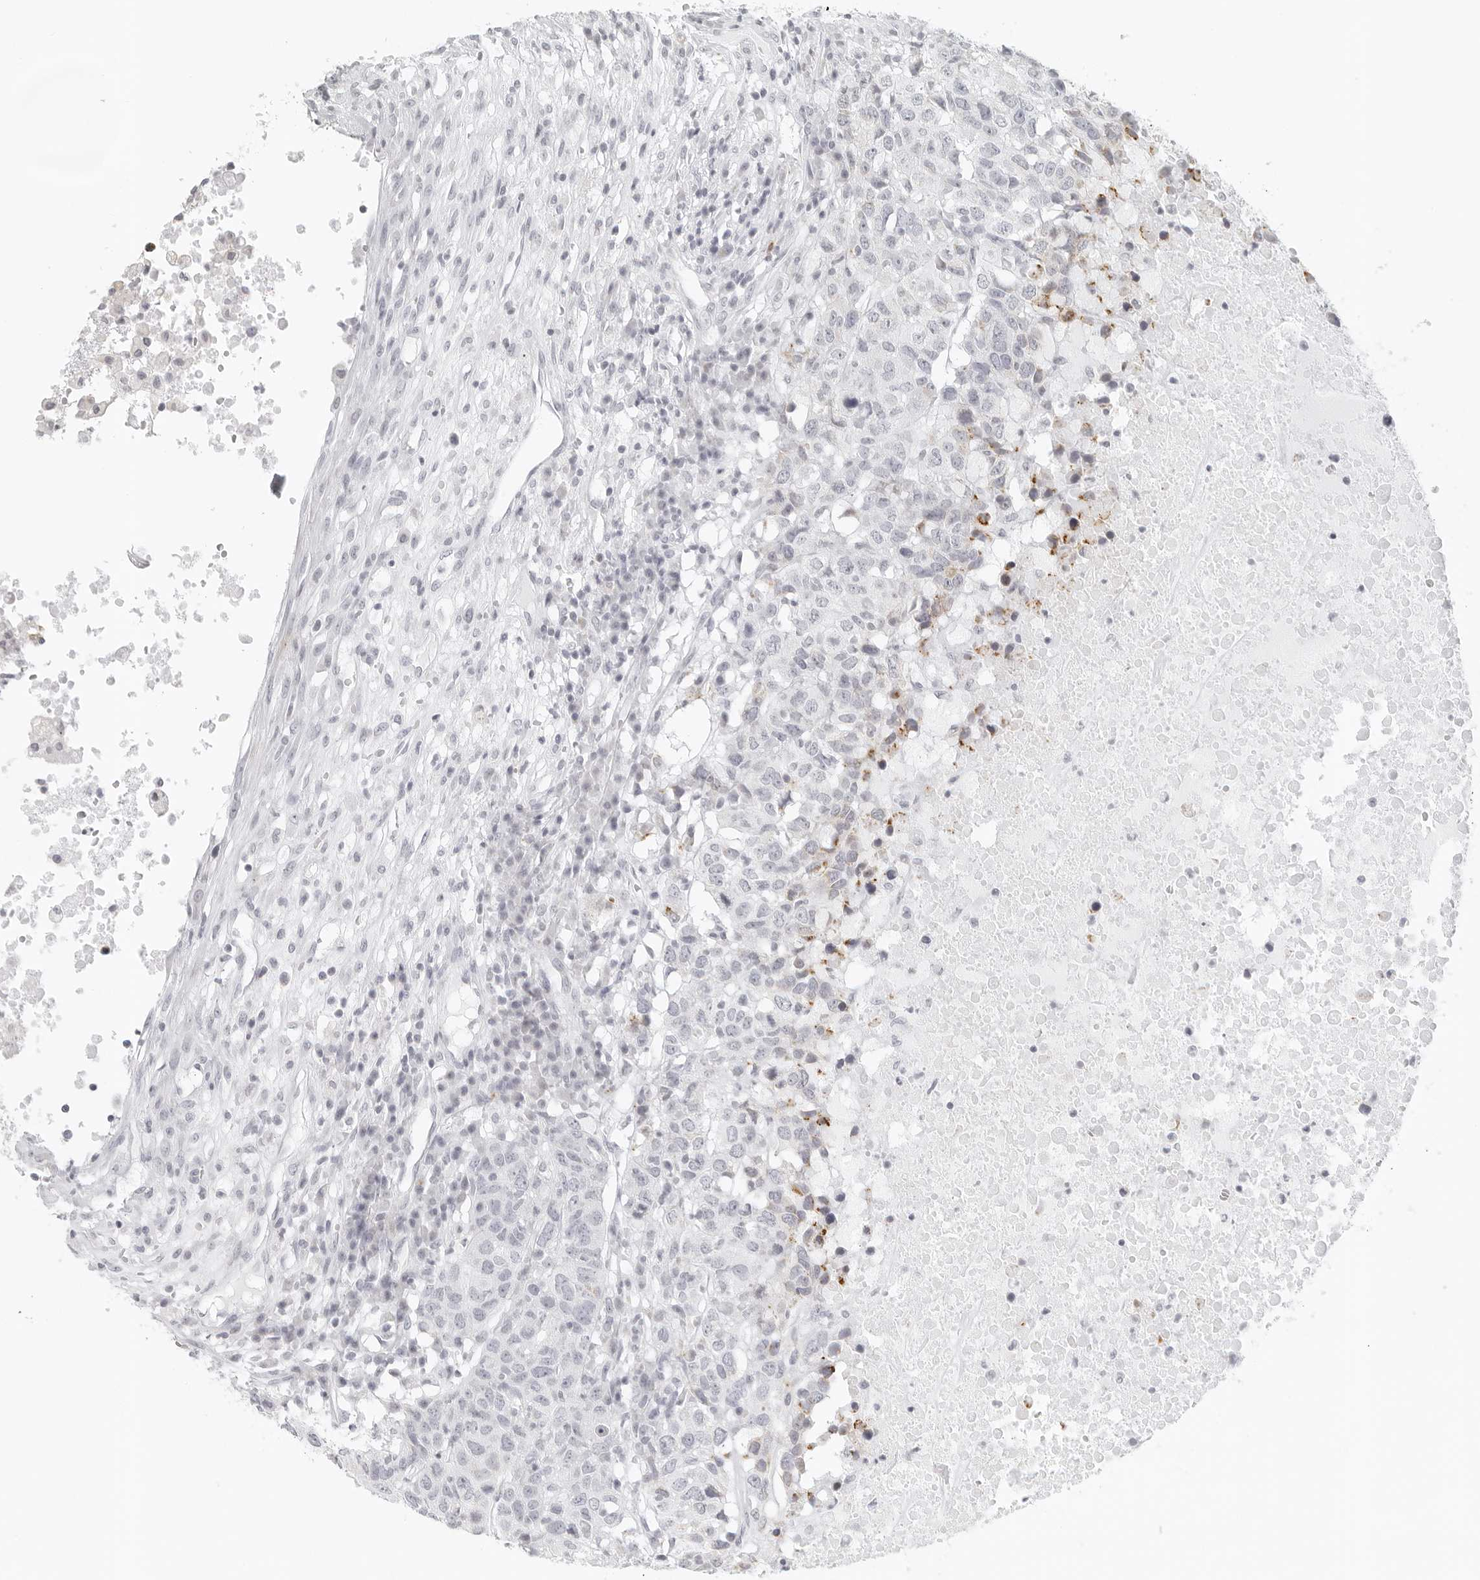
{"staining": {"intensity": "weak", "quantity": "<25%", "location": "cytoplasmic/membranous"}, "tissue": "head and neck cancer", "cell_type": "Tumor cells", "image_type": "cancer", "snomed": [{"axis": "morphology", "description": "Squamous cell carcinoma, NOS"}, {"axis": "topography", "description": "Head-Neck"}], "caption": "Micrograph shows no protein staining in tumor cells of squamous cell carcinoma (head and neck) tissue. (DAB (3,3'-diaminobenzidine) IHC visualized using brightfield microscopy, high magnification).", "gene": "RPS6KC1", "patient": {"sex": "male", "age": 66}}